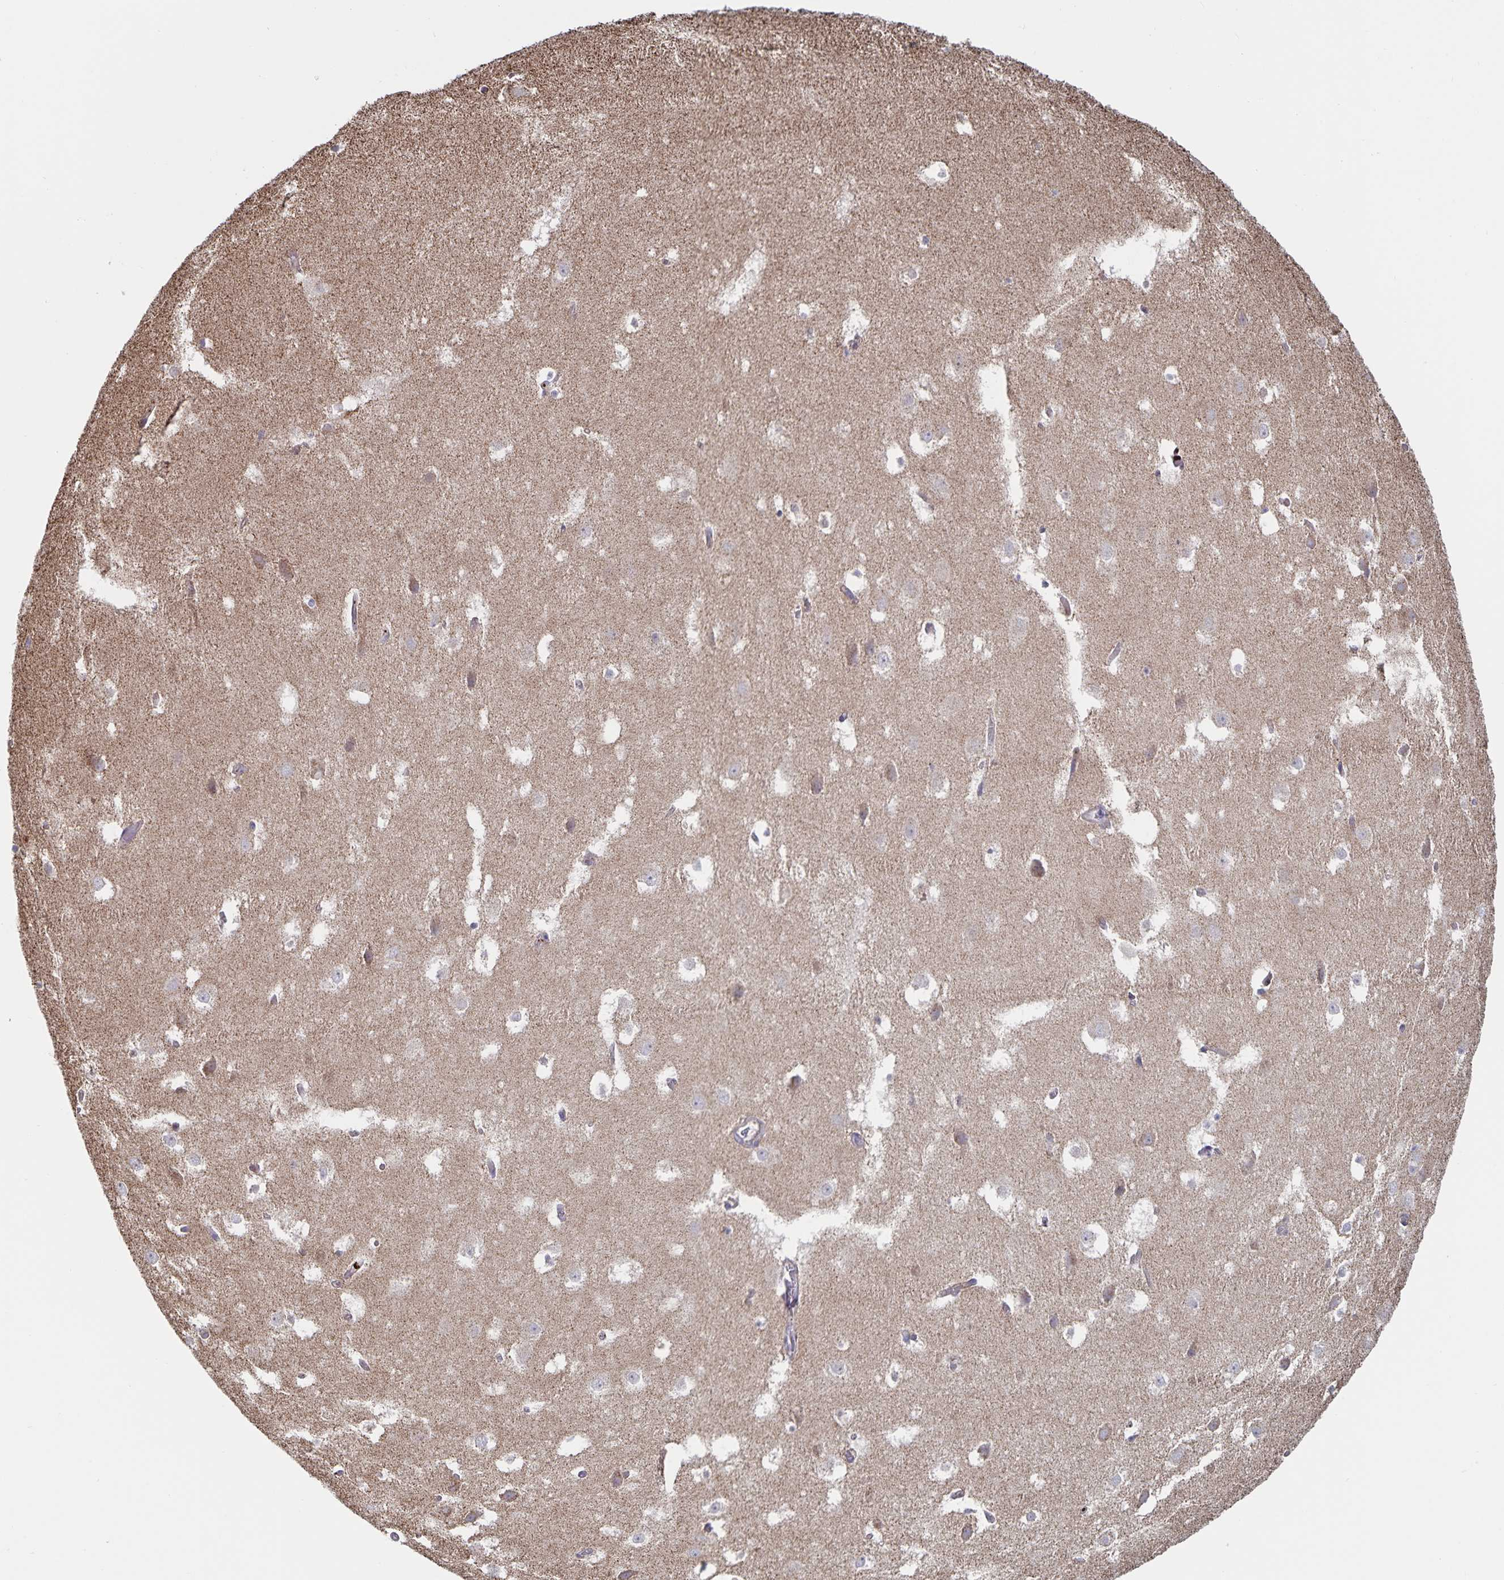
{"staining": {"intensity": "negative", "quantity": "none", "location": "none"}, "tissue": "hippocampus", "cell_type": "Glial cells", "image_type": "normal", "snomed": [{"axis": "morphology", "description": "Normal tissue, NOS"}, {"axis": "topography", "description": "Hippocampus"}], "caption": "Immunohistochemistry histopathology image of unremarkable hippocampus stained for a protein (brown), which displays no staining in glial cells.", "gene": "ACACA", "patient": {"sex": "female", "age": 52}}